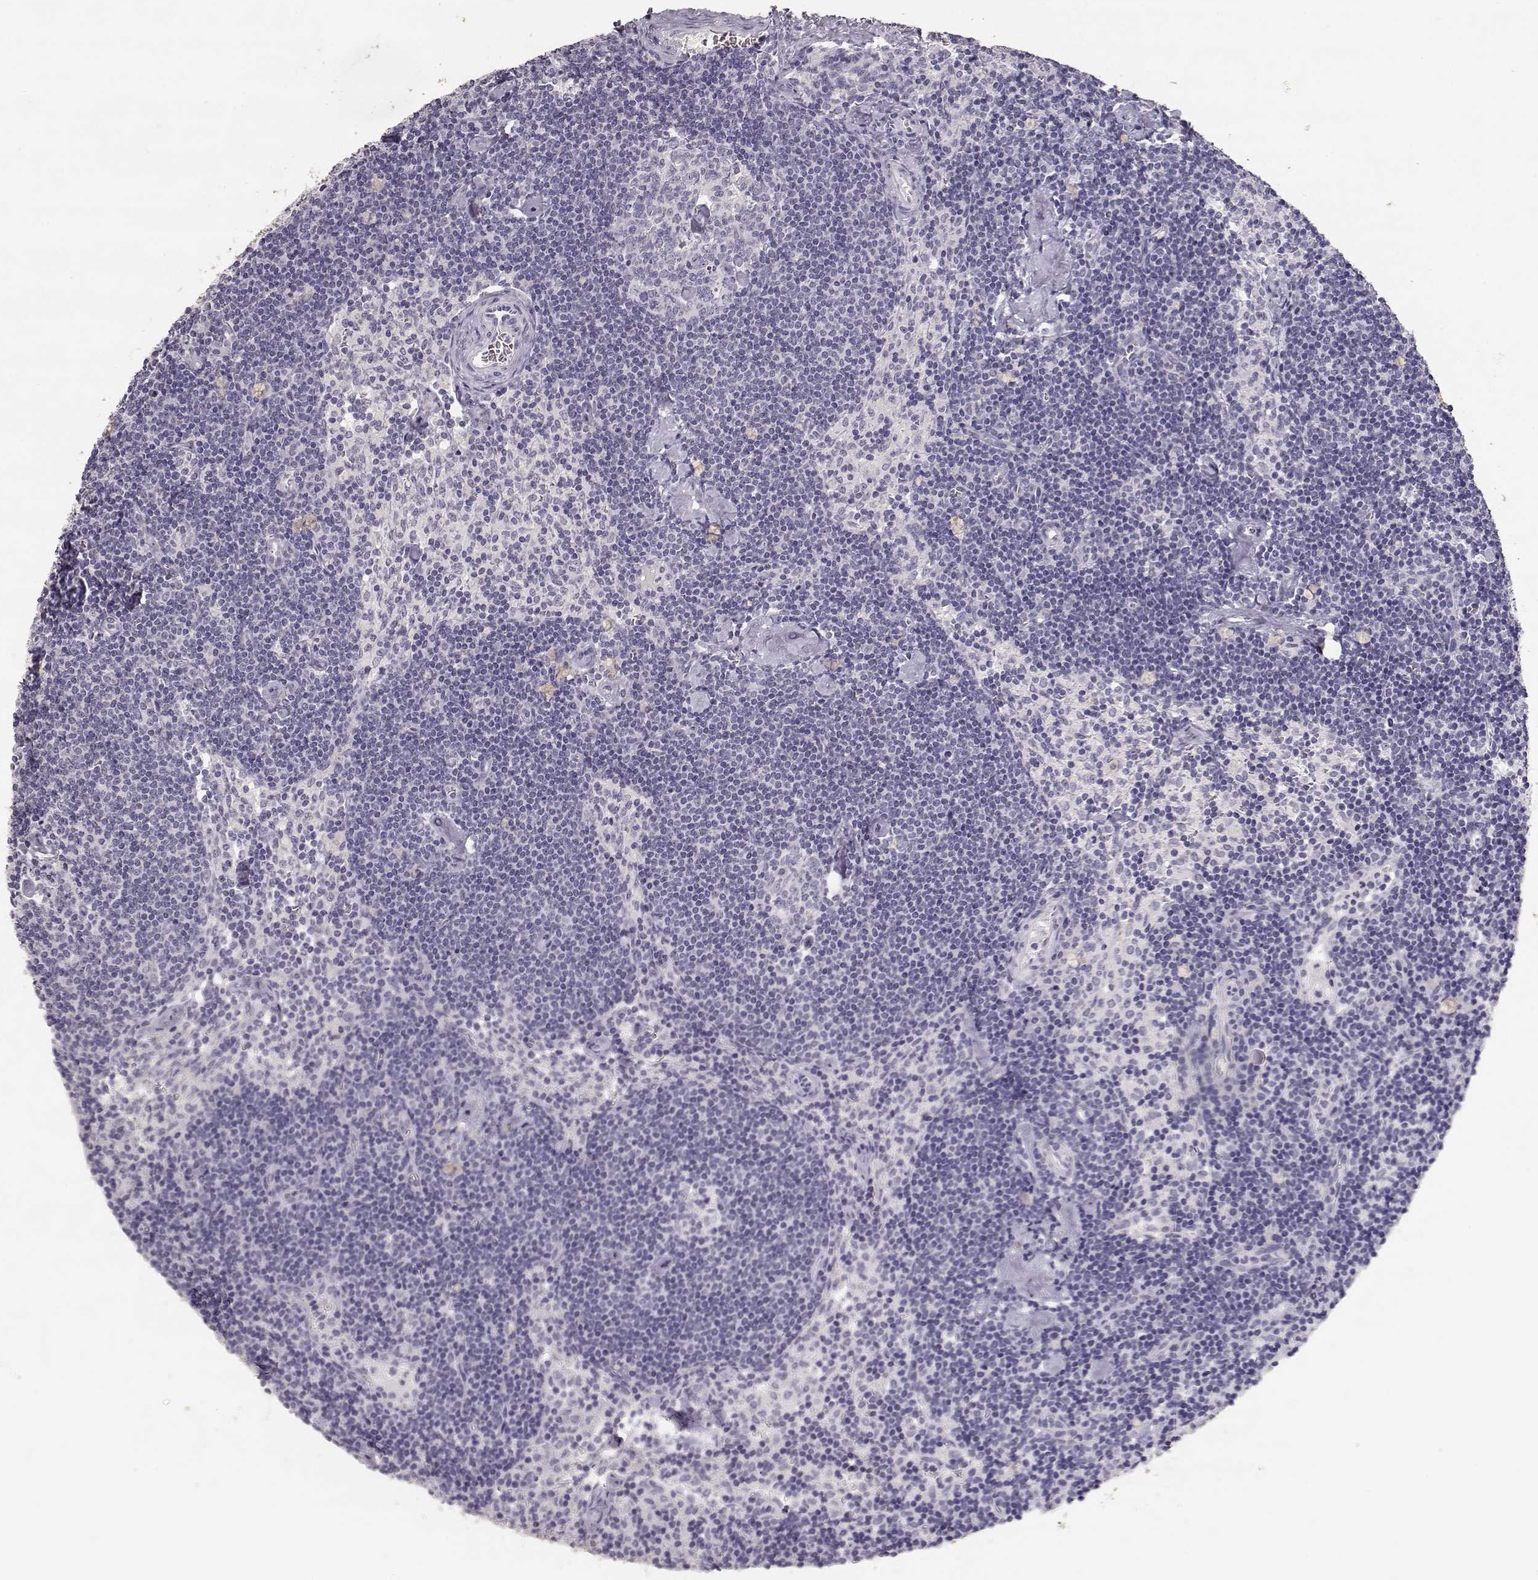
{"staining": {"intensity": "negative", "quantity": "none", "location": "none"}, "tissue": "lymph node", "cell_type": "Germinal center cells", "image_type": "normal", "snomed": [{"axis": "morphology", "description": "Normal tissue, NOS"}, {"axis": "topography", "description": "Lymph node"}], "caption": "Protein analysis of benign lymph node exhibits no significant staining in germinal center cells. The staining is performed using DAB (3,3'-diaminobenzidine) brown chromogen with nuclei counter-stained in using hematoxylin.", "gene": "TPH2", "patient": {"sex": "female", "age": 42}}